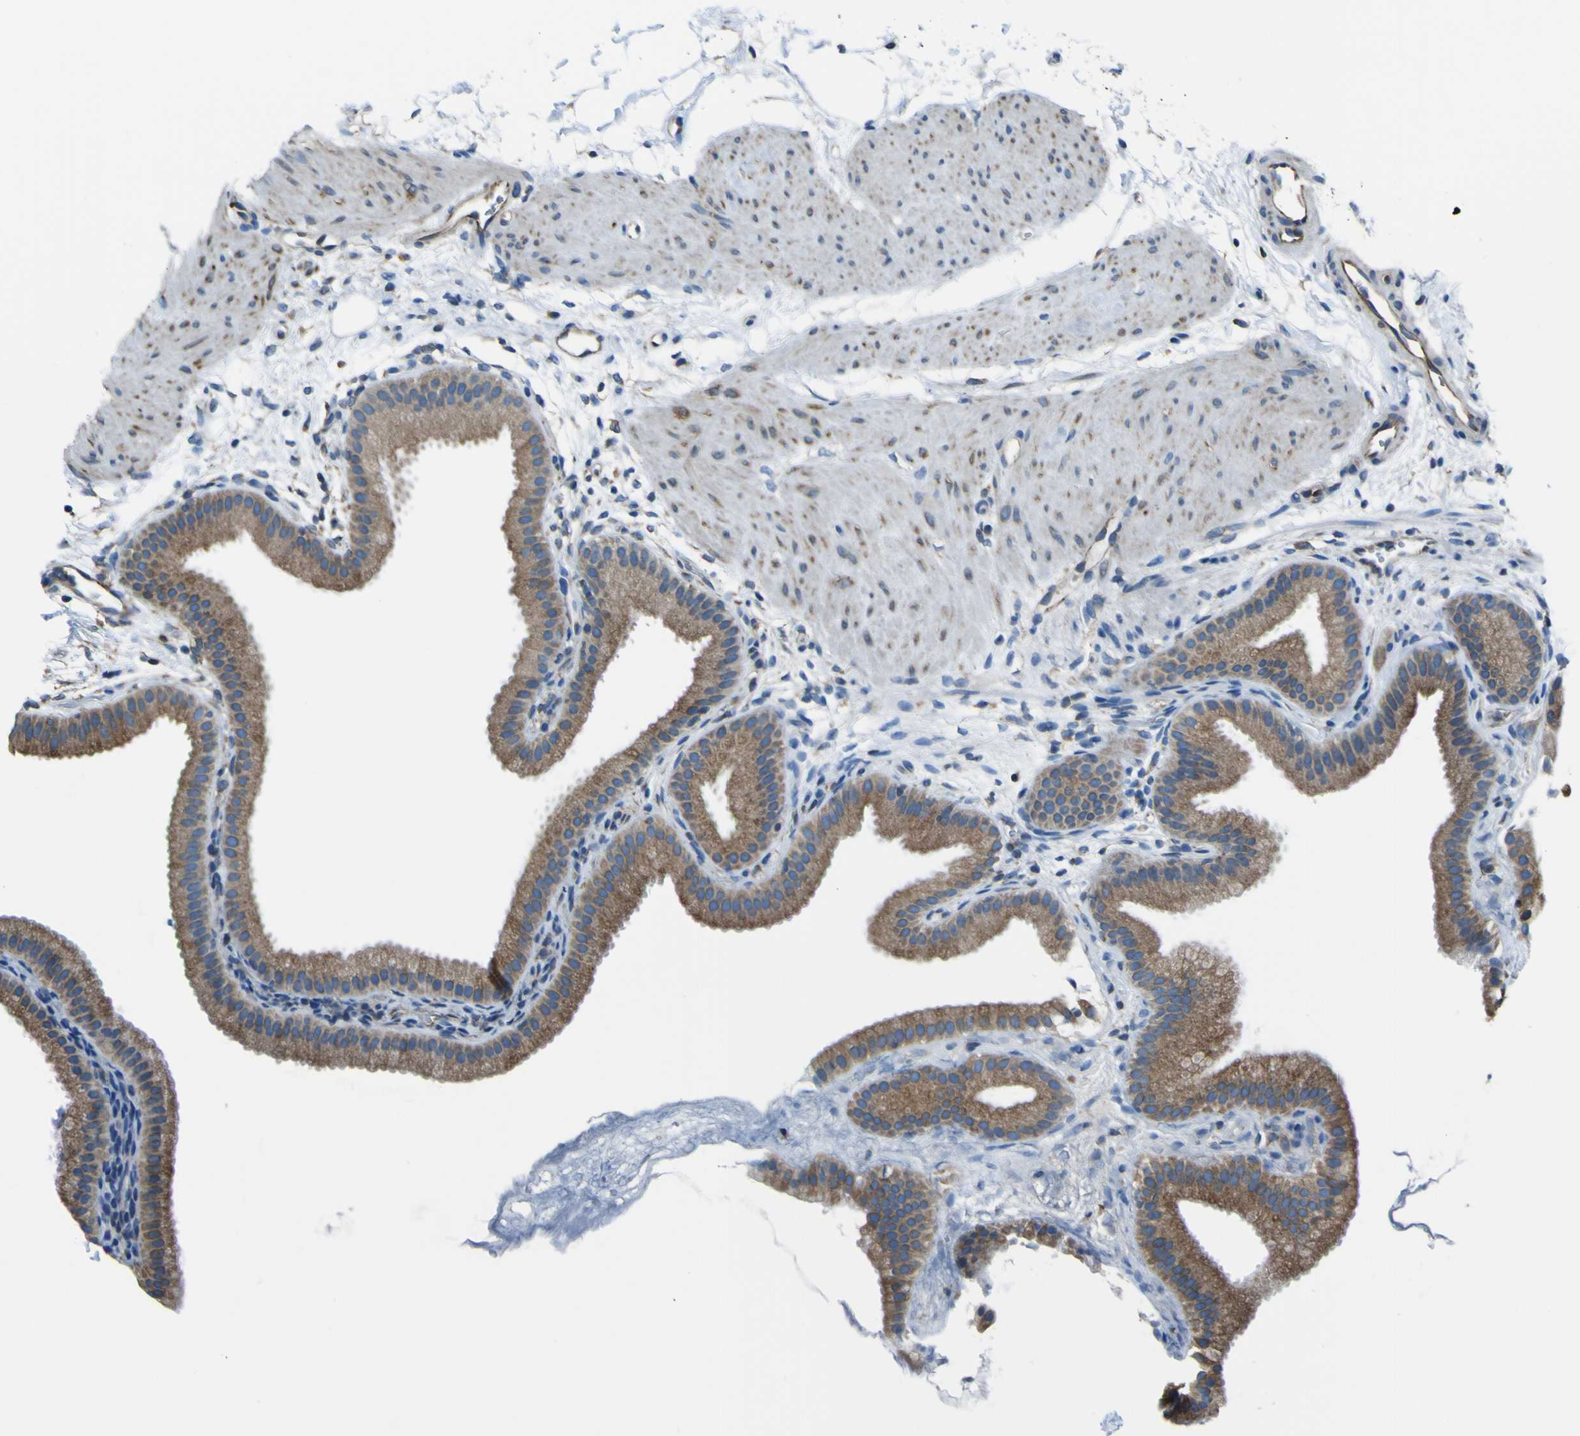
{"staining": {"intensity": "moderate", "quantity": ">75%", "location": "cytoplasmic/membranous"}, "tissue": "gallbladder", "cell_type": "Glandular cells", "image_type": "normal", "snomed": [{"axis": "morphology", "description": "Normal tissue, NOS"}, {"axis": "topography", "description": "Gallbladder"}], "caption": "Glandular cells reveal medium levels of moderate cytoplasmic/membranous expression in about >75% of cells in benign human gallbladder. Immunohistochemistry (ihc) stains the protein of interest in brown and the nuclei are stained blue.", "gene": "STIM1", "patient": {"sex": "female", "age": 64}}